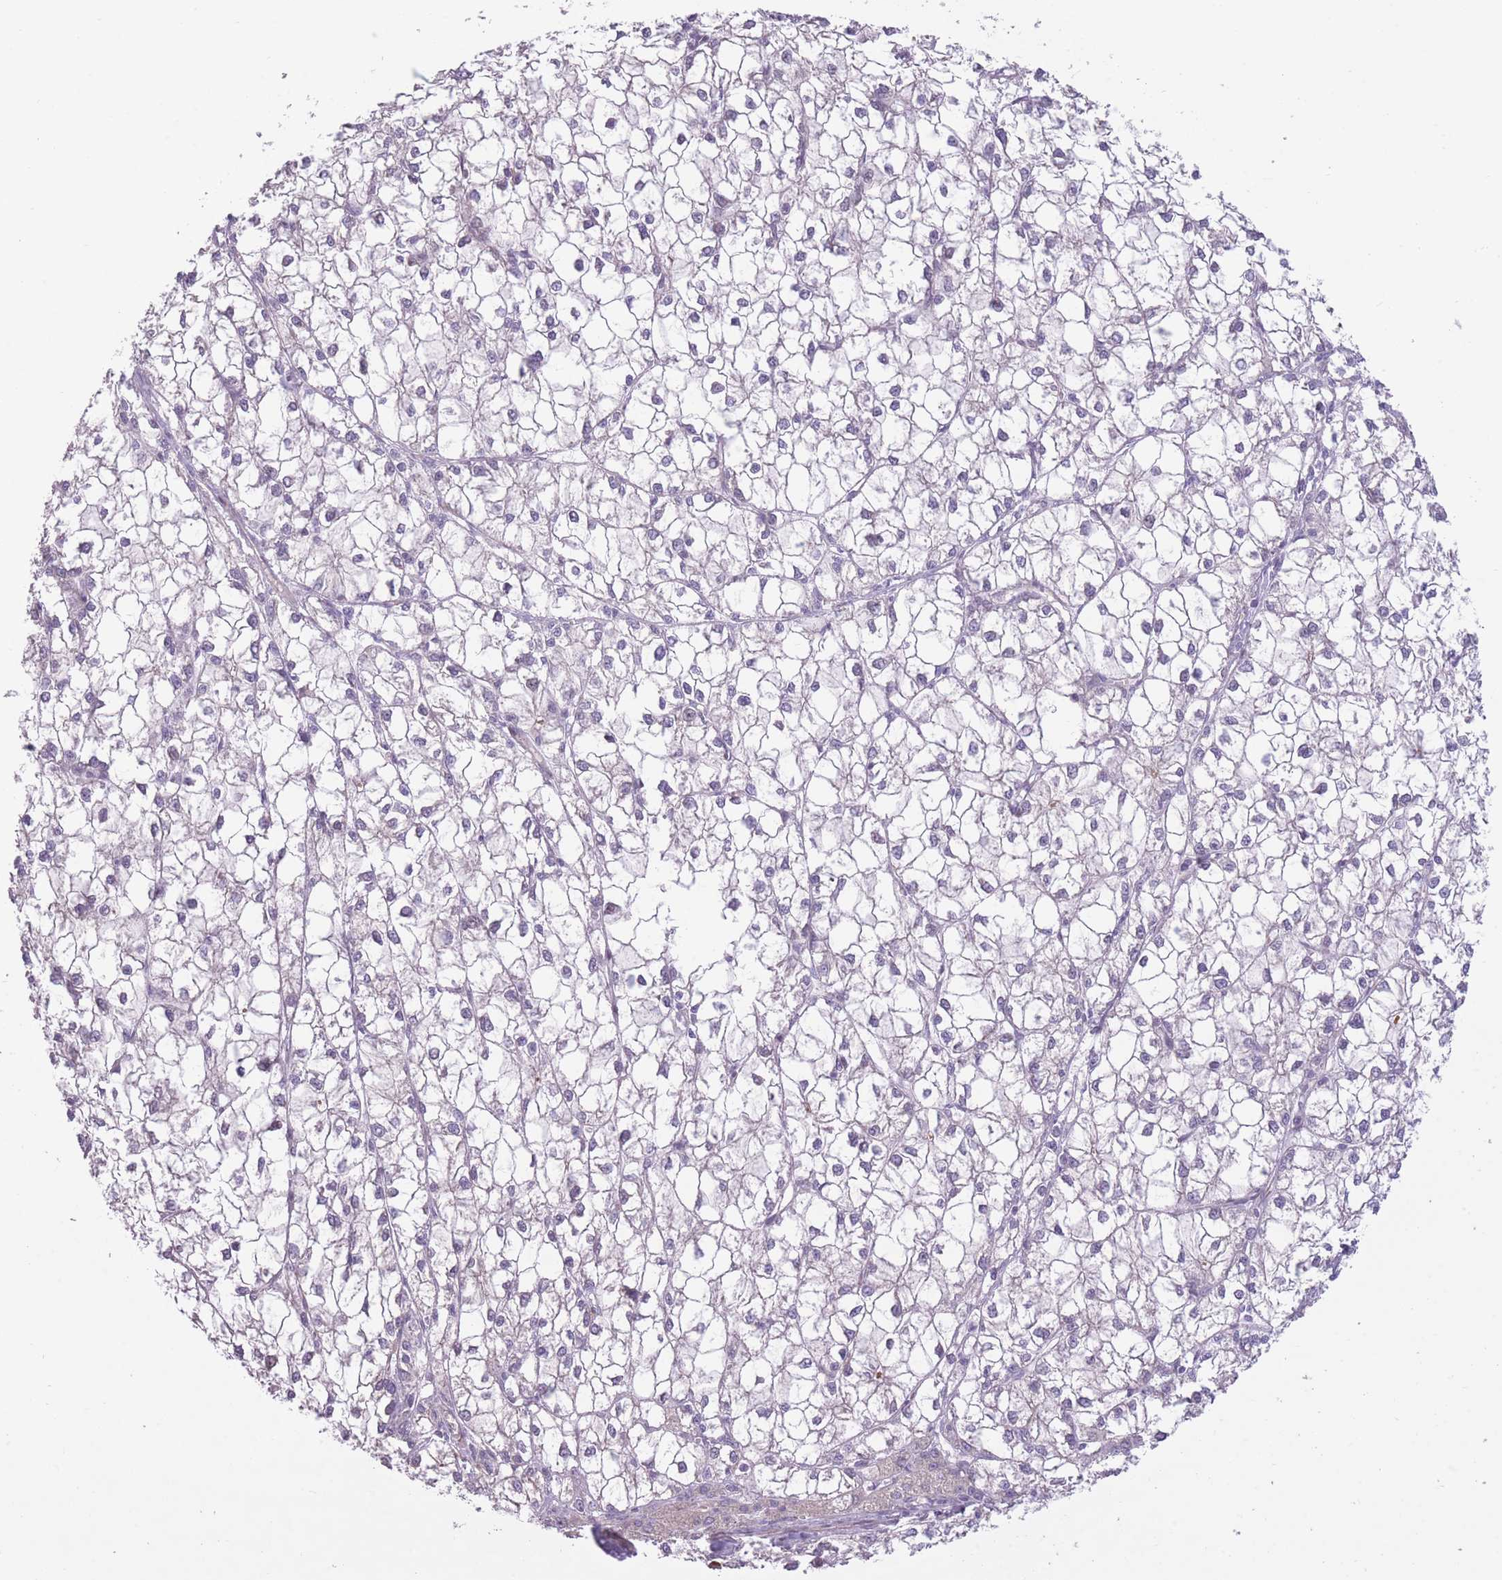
{"staining": {"intensity": "negative", "quantity": "none", "location": "none"}, "tissue": "liver cancer", "cell_type": "Tumor cells", "image_type": "cancer", "snomed": [{"axis": "morphology", "description": "Carcinoma, Hepatocellular, NOS"}, {"axis": "topography", "description": "Liver"}], "caption": "Human hepatocellular carcinoma (liver) stained for a protein using immunohistochemistry demonstrates no positivity in tumor cells.", "gene": "WDR70", "patient": {"sex": "female", "age": 43}}